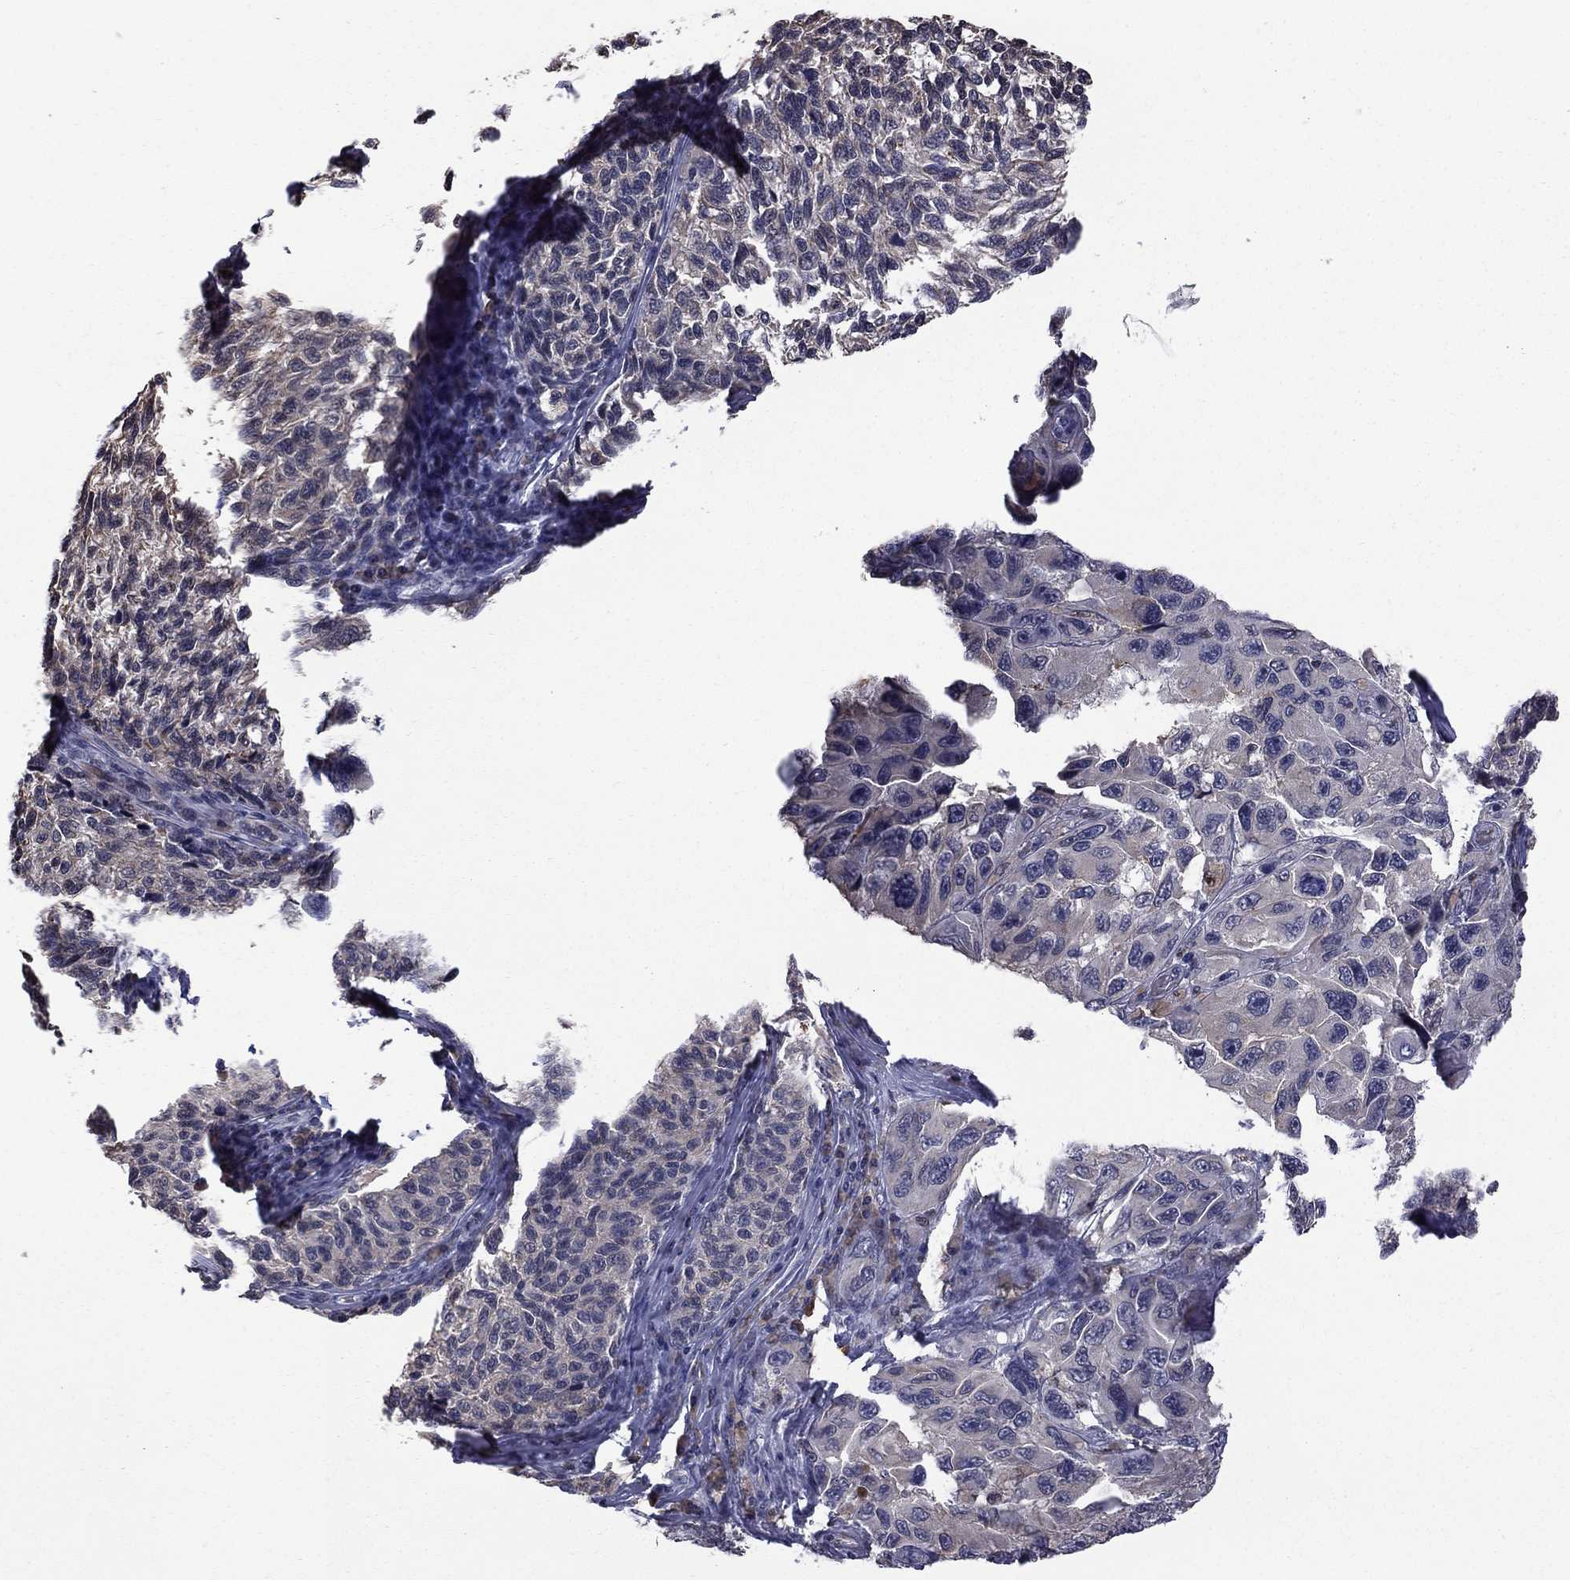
{"staining": {"intensity": "negative", "quantity": "none", "location": "none"}, "tissue": "melanoma", "cell_type": "Tumor cells", "image_type": "cancer", "snomed": [{"axis": "morphology", "description": "Malignant melanoma, NOS"}, {"axis": "topography", "description": "Skin"}], "caption": "Human malignant melanoma stained for a protein using immunohistochemistry demonstrates no staining in tumor cells.", "gene": "HSPB2", "patient": {"sex": "female", "age": 73}}